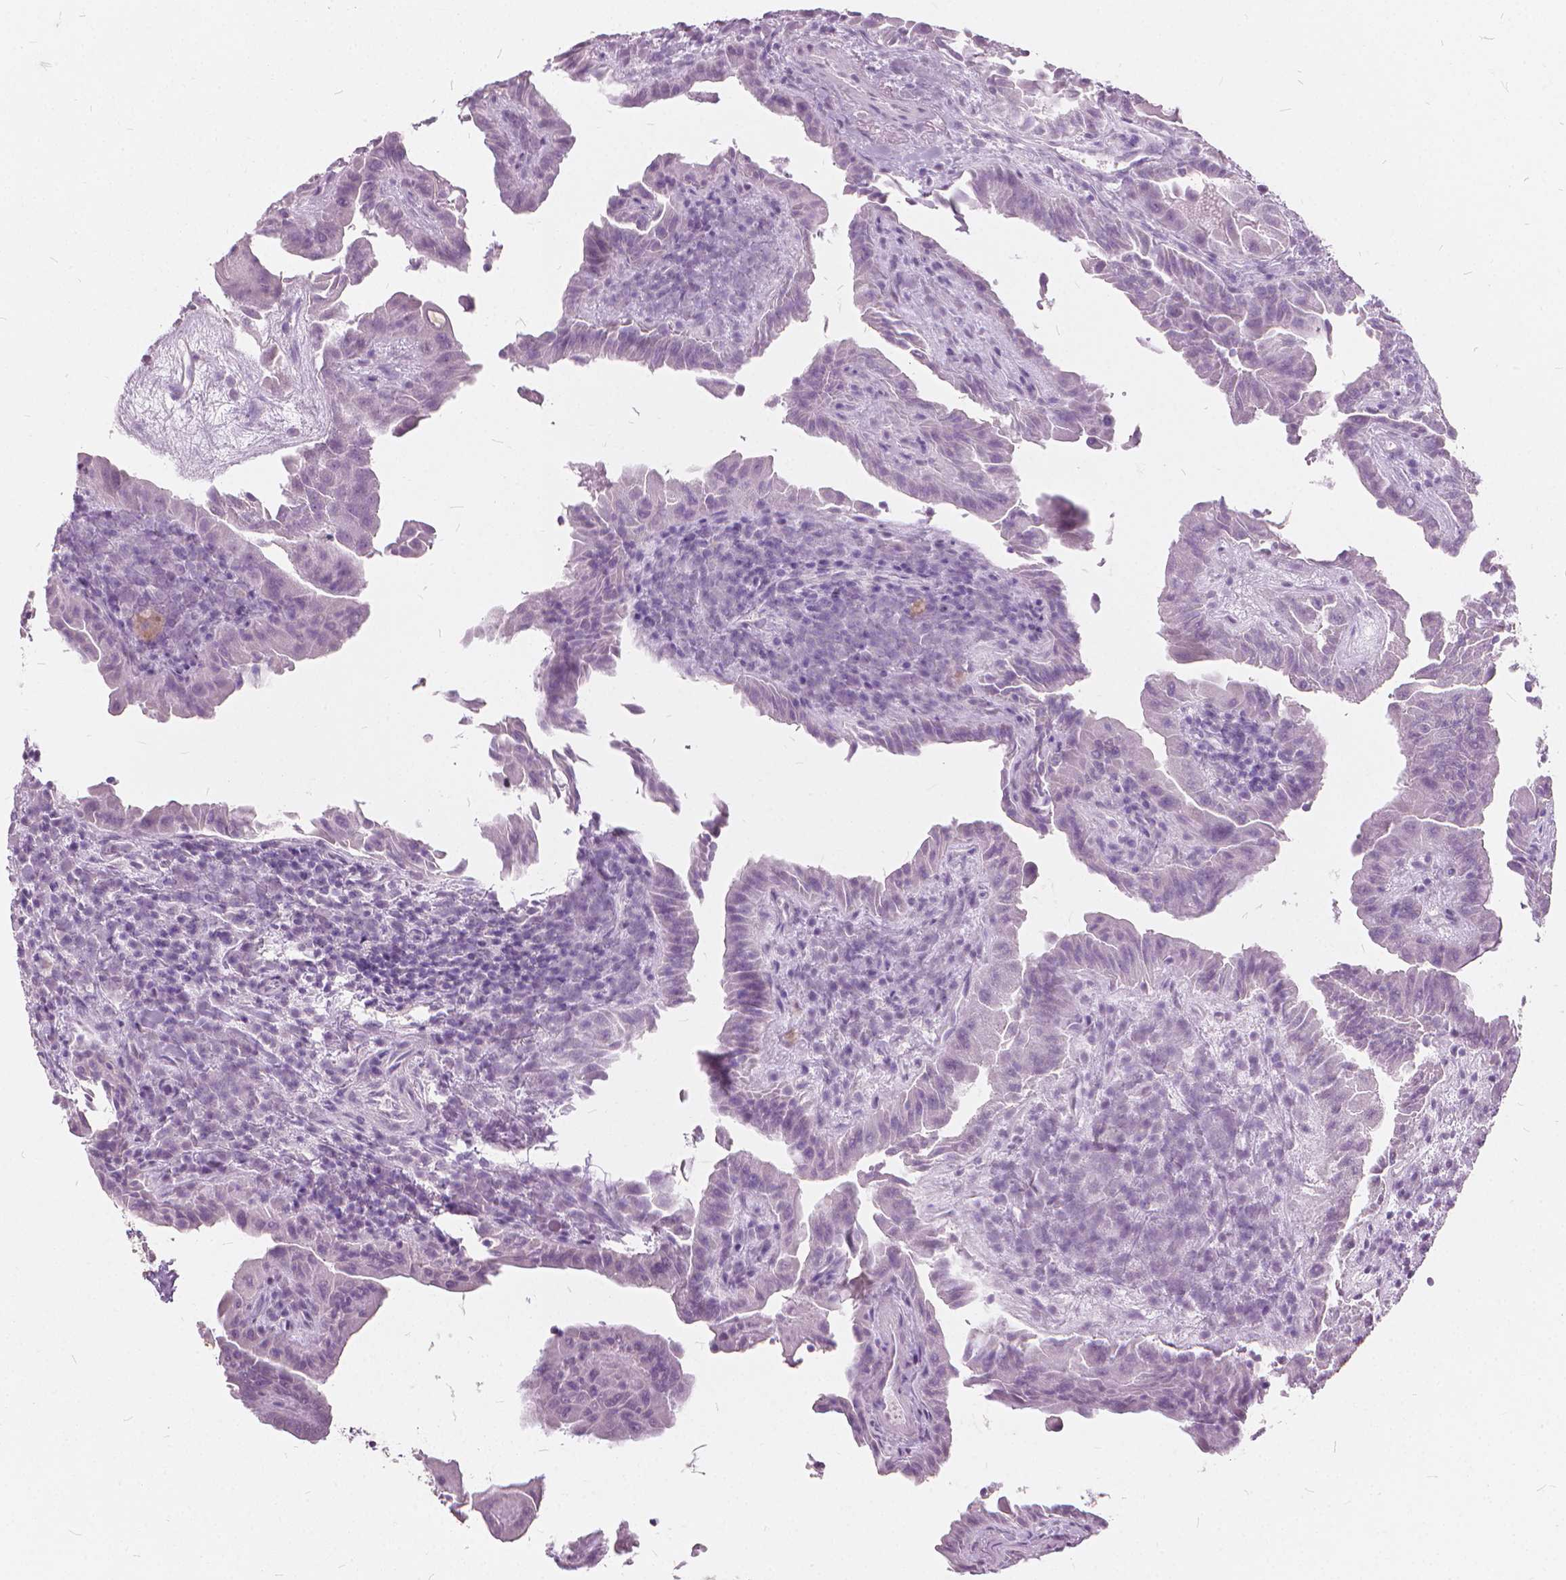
{"staining": {"intensity": "negative", "quantity": "none", "location": "none"}, "tissue": "thyroid cancer", "cell_type": "Tumor cells", "image_type": "cancer", "snomed": [{"axis": "morphology", "description": "Papillary adenocarcinoma, NOS"}, {"axis": "topography", "description": "Thyroid gland"}], "caption": "Immunohistochemical staining of thyroid cancer (papillary adenocarcinoma) reveals no significant positivity in tumor cells.", "gene": "DNM1", "patient": {"sex": "female", "age": 37}}